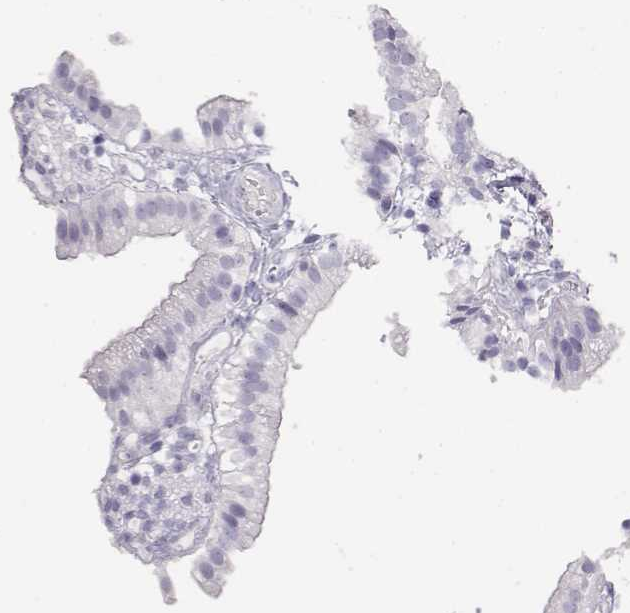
{"staining": {"intensity": "negative", "quantity": "none", "location": "none"}, "tissue": "gallbladder", "cell_type": "Glandular cells", "image_type": "normal", "snomed": [{"axis": "morphology", "description": "Normal tissue, NOS"}, {"axis": "topography", "description": "Gallbladder"}], "caption": "Photomicrograph shows no protein expression in glandular cells of normal gallbladder.", "gene": "TKTL1", "patient": {"sex": "female", "age": 47}}